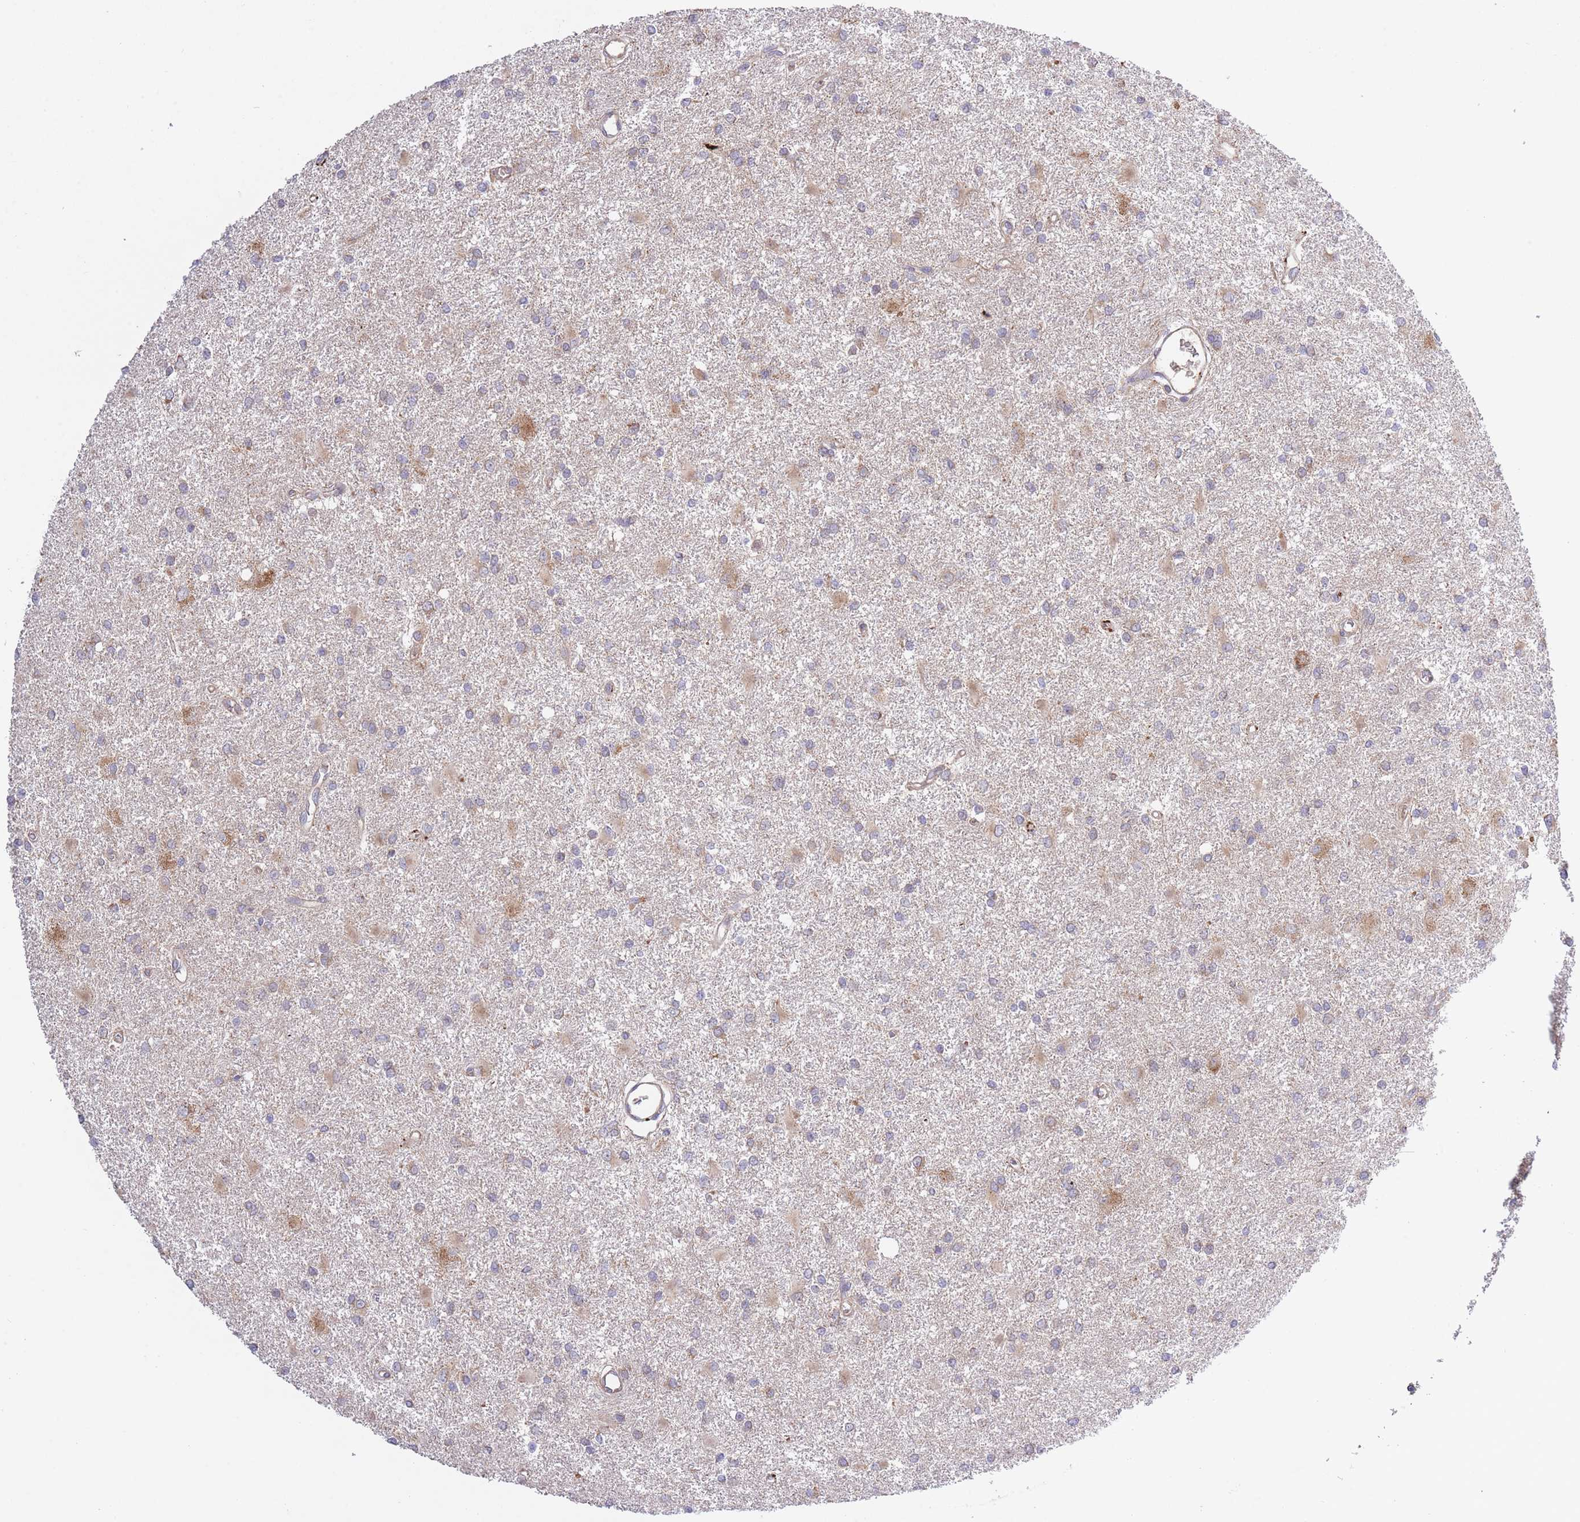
{"staining": {"intensity": "moderate", "quantity": "<25%", "location": "cytoplasmic/membranous"}, "tissue": "glioma", "cell_type": "Tumor cells", "image_type": "cancer", "snomed": [{"axis": "morphology", "description": "Glioma, malignant, High grade"}, {"axis": "topography", "description": "Brain"}], "caption": "An IHC image of neoplastic tissue is shown. Protein staining in brown shows moderate cytoplasmic/membranous positivity in glioma within tumor cells.", "gene": "ATP13A2", "patient": {"sex": "female", "age": 50}}